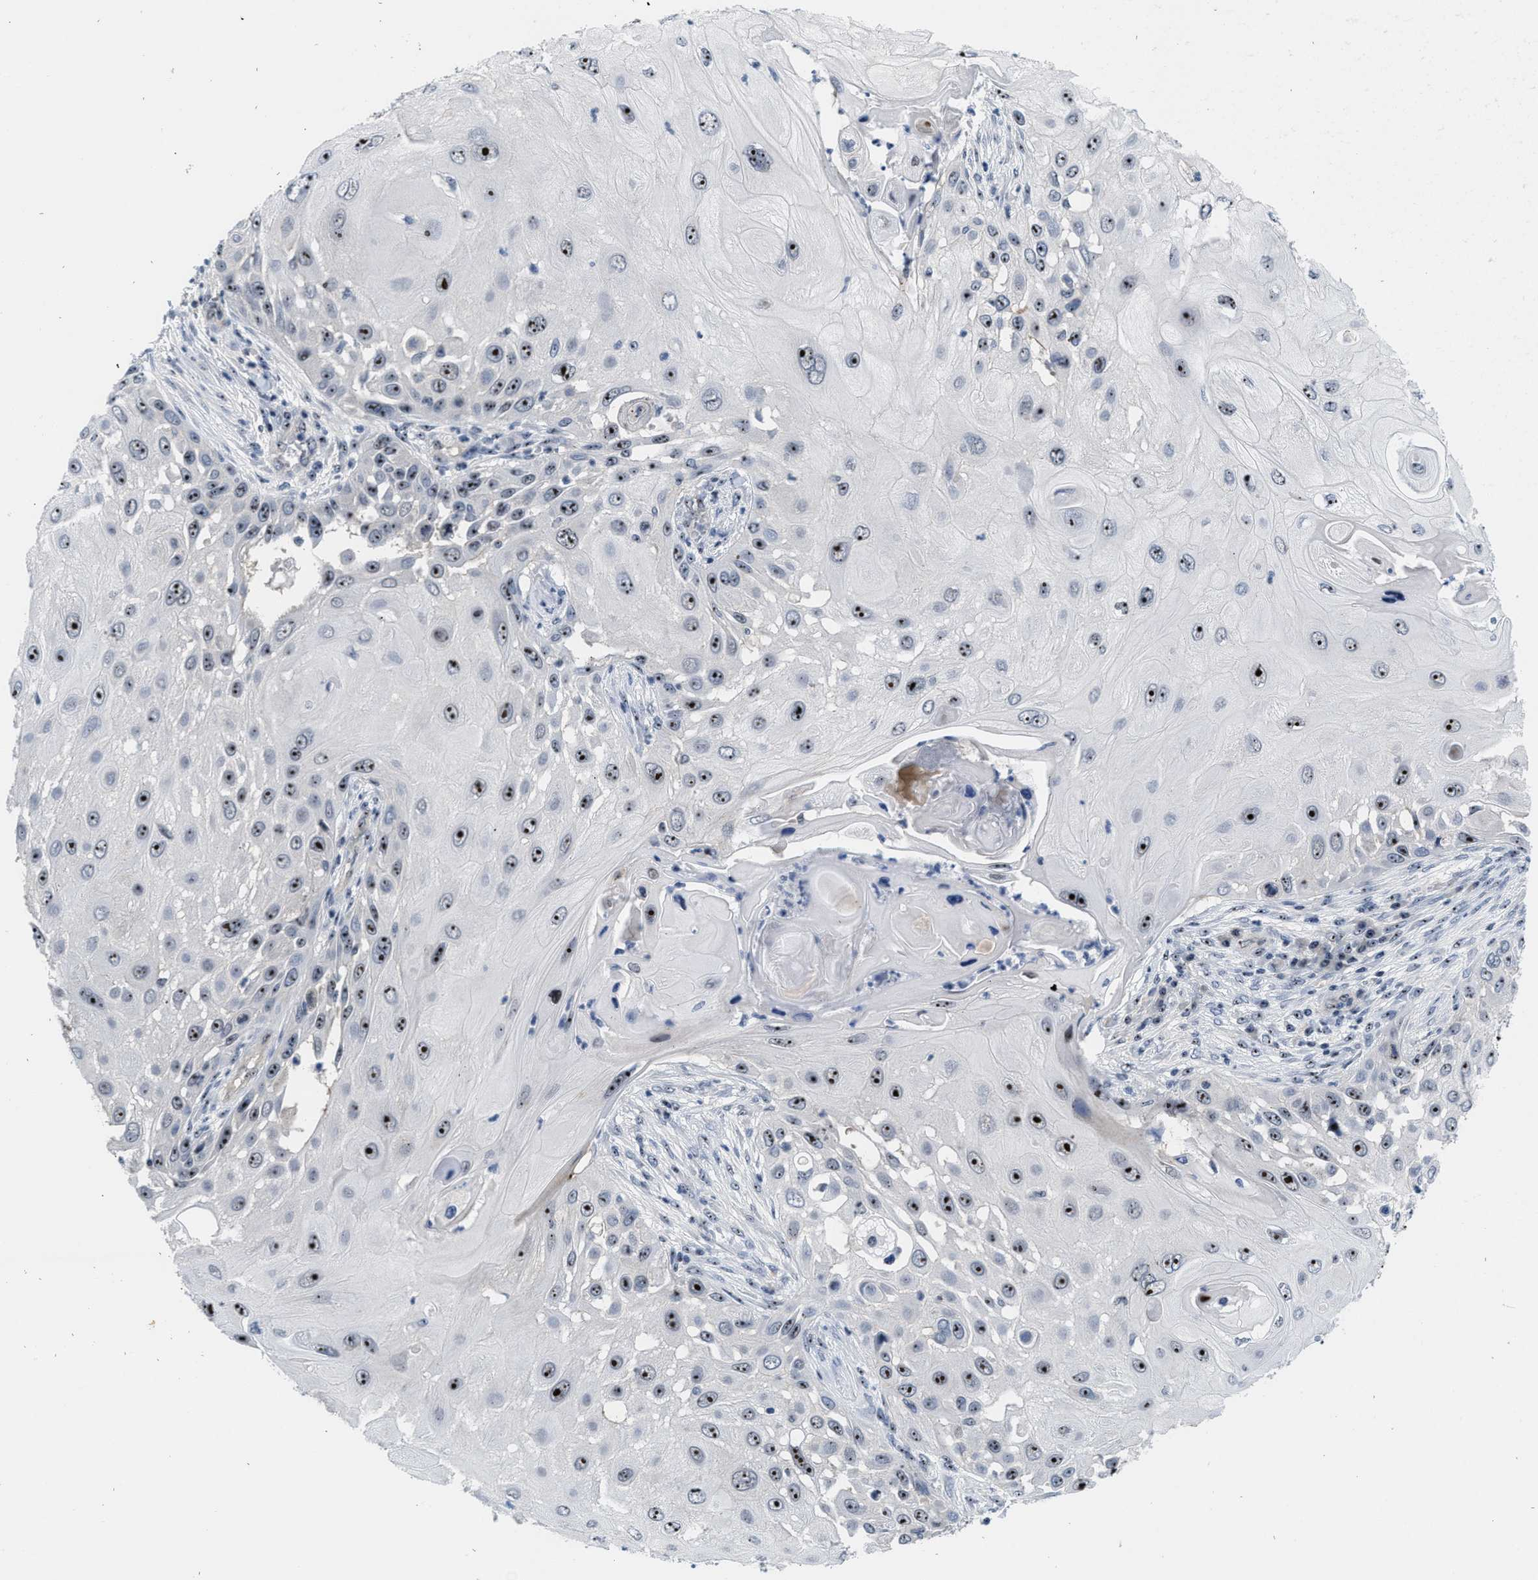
{"staining": {"intensity": "strong", "quantity": ">75%", "location": "nuclear"}, "tissue": "skin cancer", "cell_type": "Tumor cells", "image_type": "cancer", "snomed": [{"axis": "morphology", "description": "Squamous cell carcinoma, NOS"}, {"axis": "topography", "description": "Skin"}], "caption": "A brown stain labels strong nuclear staining of a protein in human skin squamous cell carcinoma tumor cells.", "gene": "NOP58", "patient": {"sex": "female", "age": 44}}